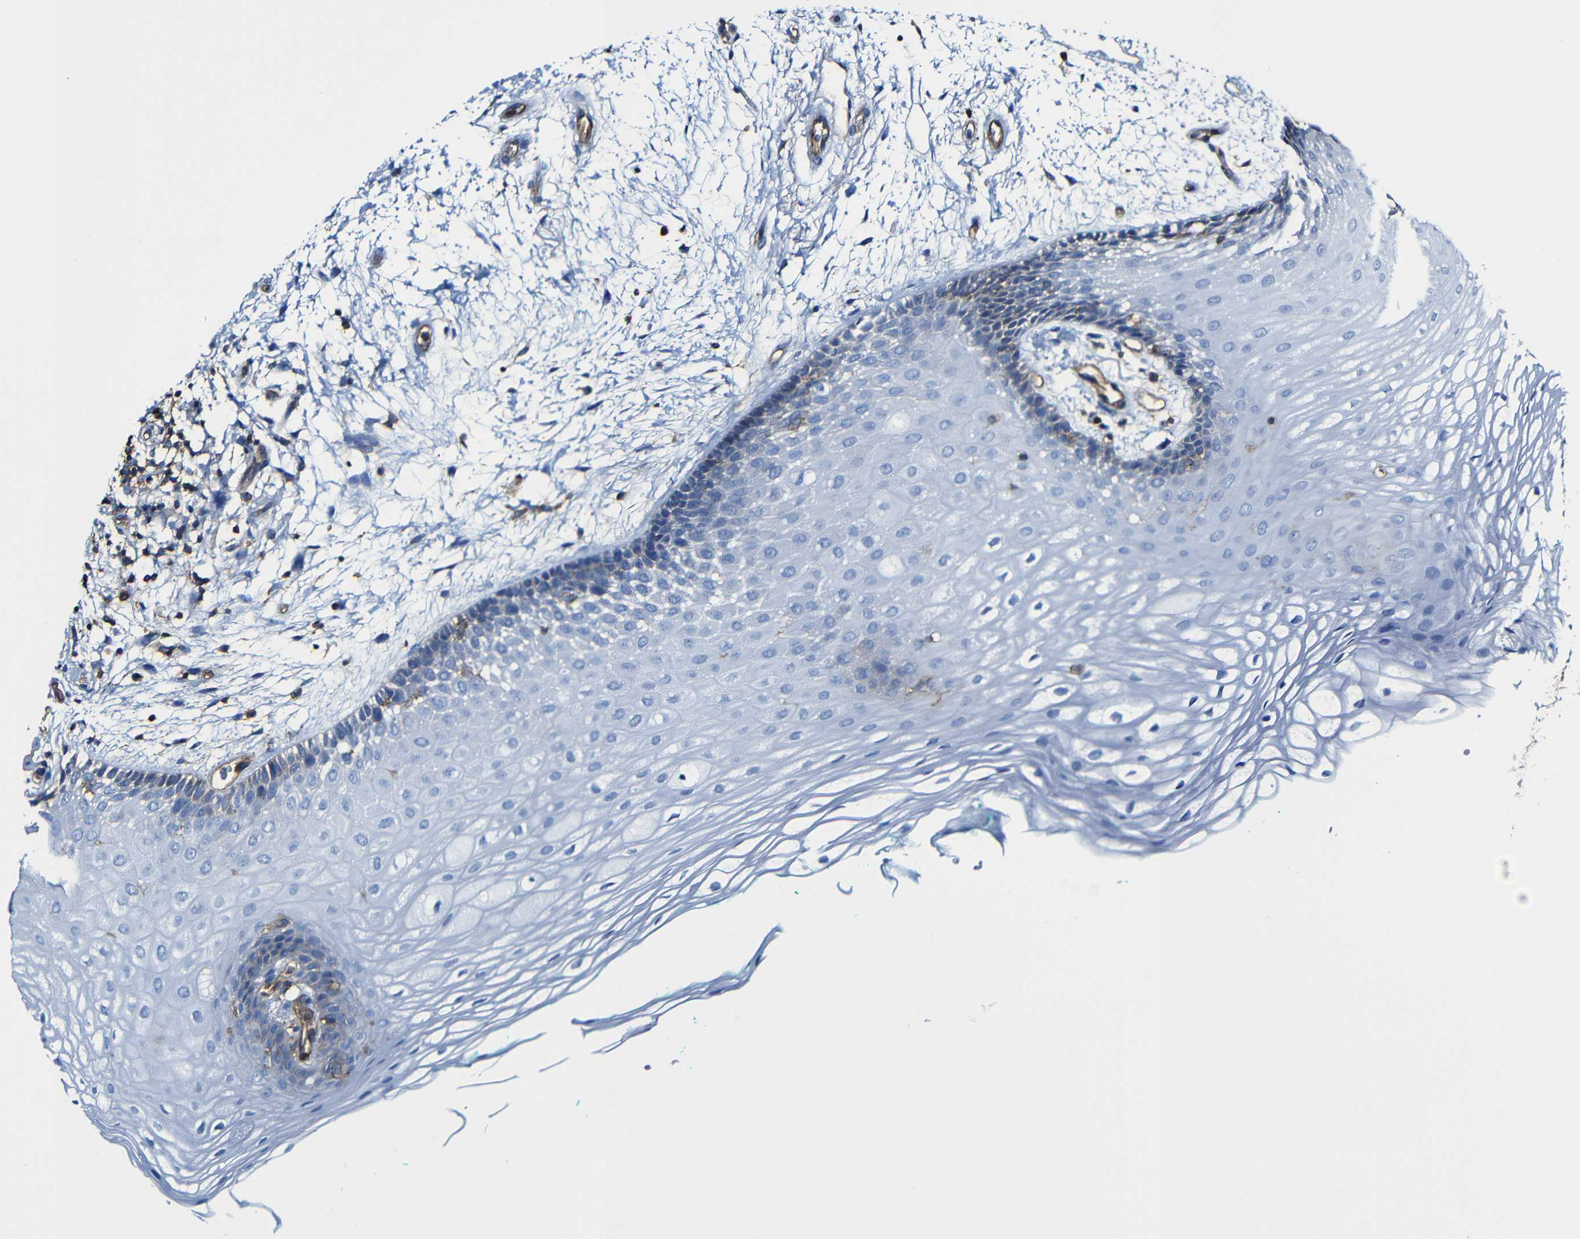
{"staining": {"intensity": "negative", "quantity": "none", "location": "none"}, "tissue": "oral mucosa", "cell_type": "Squamous epithelial cells", "image_type": "normal", "snomed": [{"axis": "morphology", "description": "Normal tissue, NOS"}, {"axis": "topography", "description": "Skeletal muscle"}, {"axis": "topography", "description": "Oral tissue"}, {"axis": "topography", "description": "Peripheral nerve tissue"}], "caption": "Oral mucosa stained for a protein using IHC displays no expression squamous epithelial cells.", "gene": "MSN", "patient": {"sex": "female", "age": 84}}